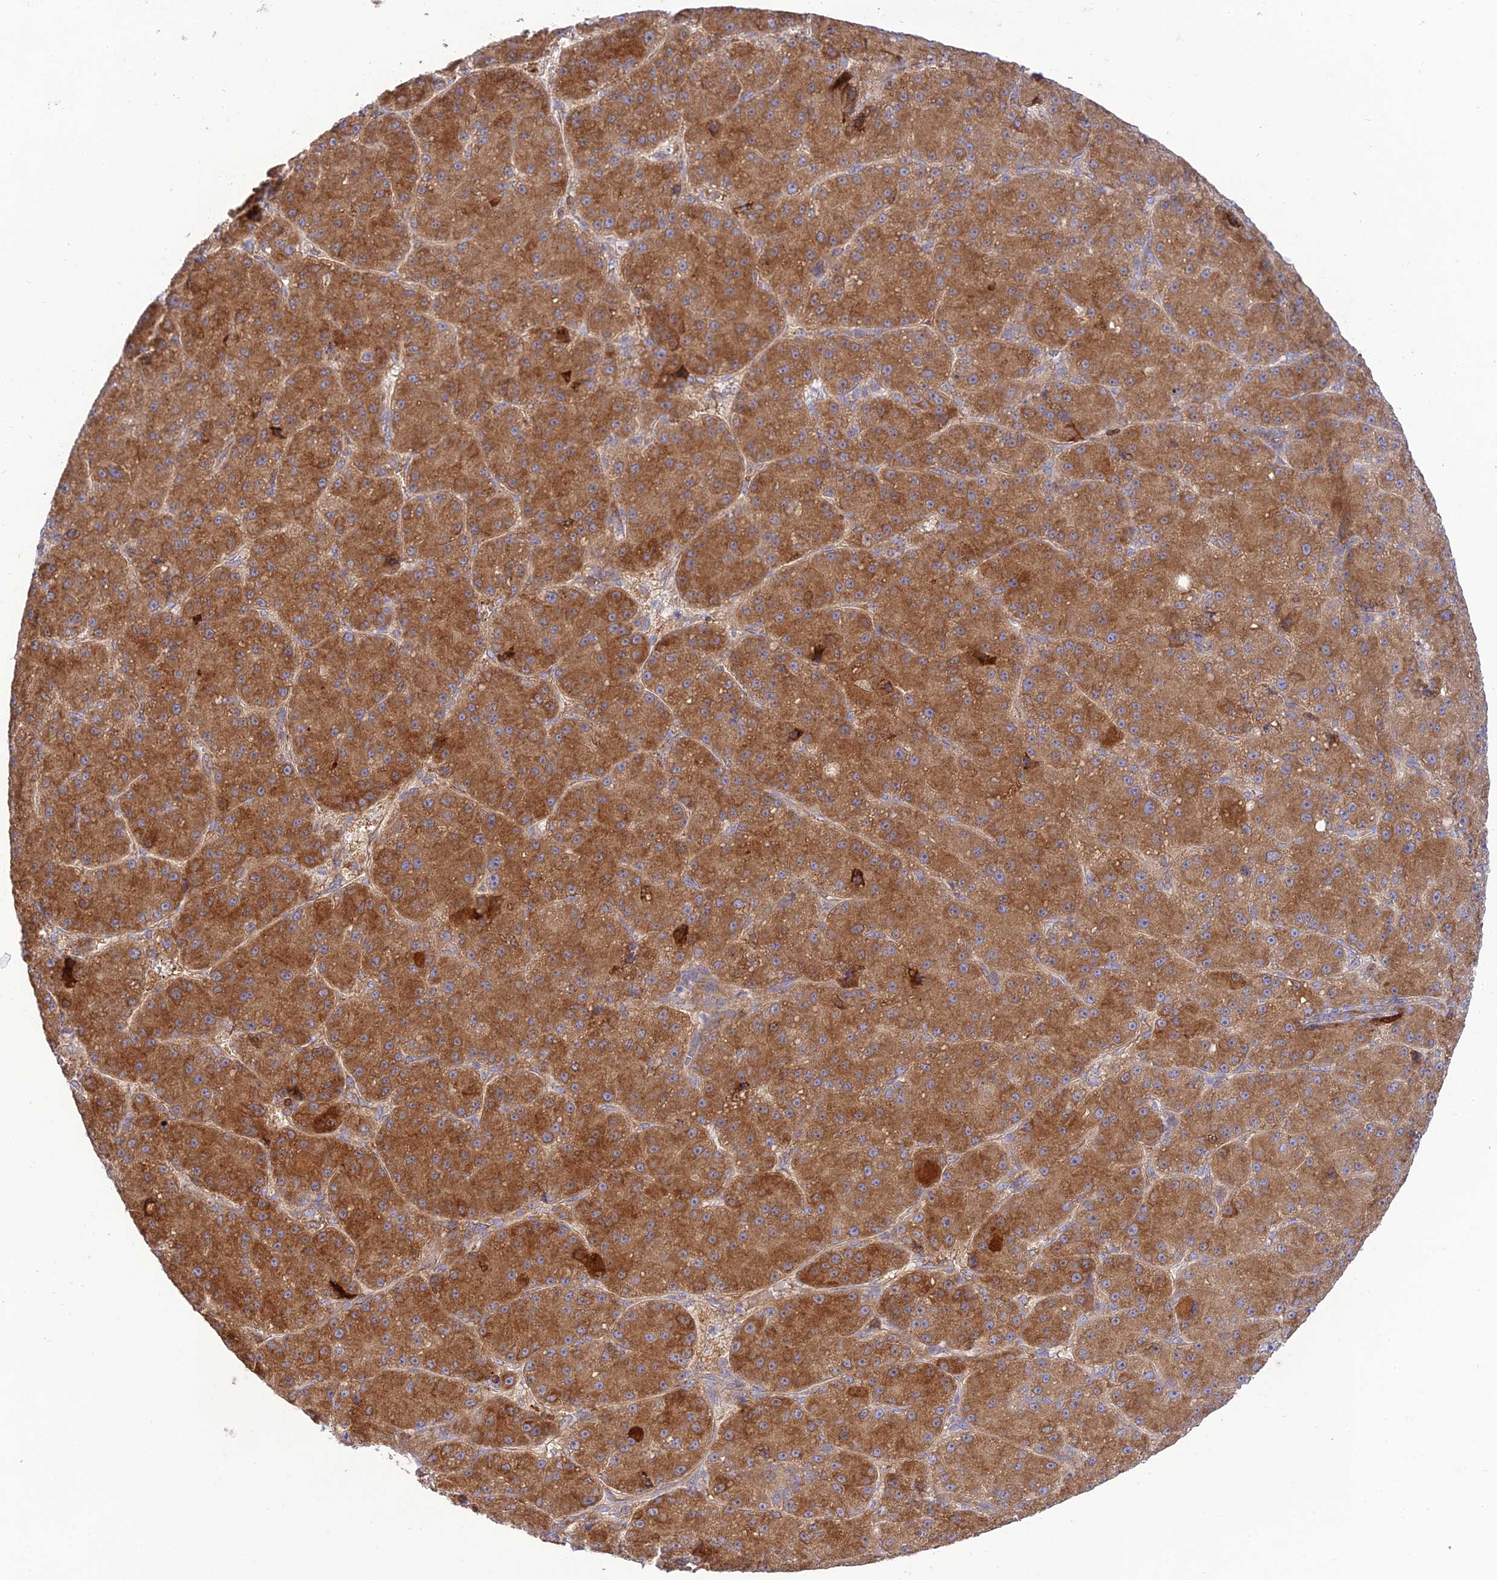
{"staining": {"intensity": "moderate", "quantity": ">75%", "location": "cytoplasmic/membranous"}, "tissue": "liver cancer", "cell_type": "Tumor cells", "image_type": "cancer", "snomed": [{"axis": "morphology", "description": "Carcinoma, Hepatocellular, NOS"}, {"axis": "topography", "description": "Liver"}], "caption": "Protein expression analysis of human hepatocellular carcinoma (liver) reveals moderate cytoplasmic/membranous expression in approximately >75% of tumor cells.", "gene": "PIMREG", "patient": {"sex": "male", "age": 67}}